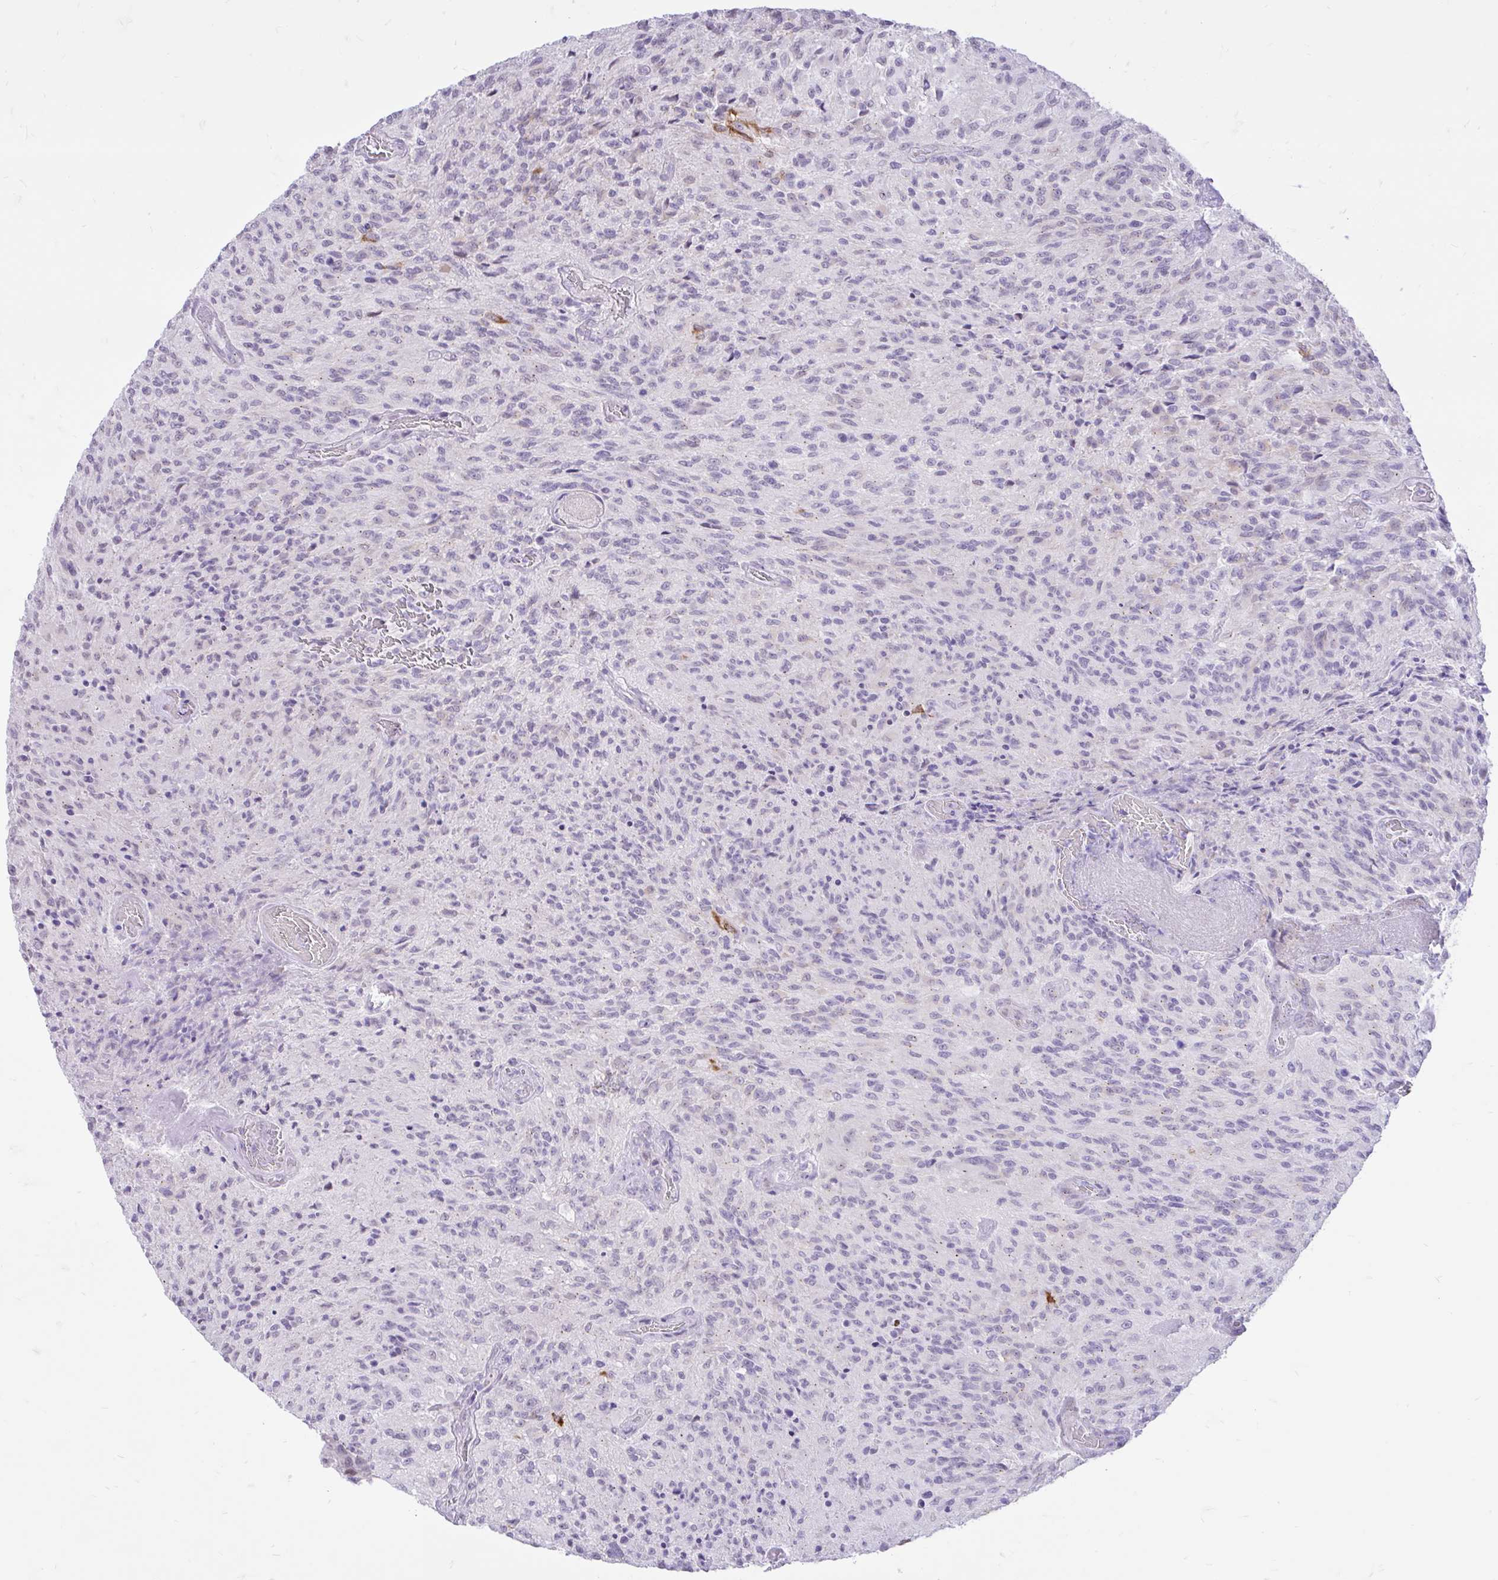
{"staining": {"intensity": "negative", "quantity": "none", "location": "none"}, "tissue": "glioma", "cell_type": "Tumor cells", "image_type": "cancer", "snomed": [{"axis": "morphology", "description": "Normal tissue, NOS"}, {"axis": "morphology", "description": "Glioma, malignant, High grade"}, {"axis": "topography", "description": "Cerebral cortex"}], "caption": "Immunohistochemistry (IHC) micrograph of neoplastic tissue: high-grade glioma (malignant) stained with DAB (3,3'-diaminobenzidine) reveals no significant protein staining in tumor cells.", "gene": "REEP1", "patient": {"sex": "male", "age": 56}}